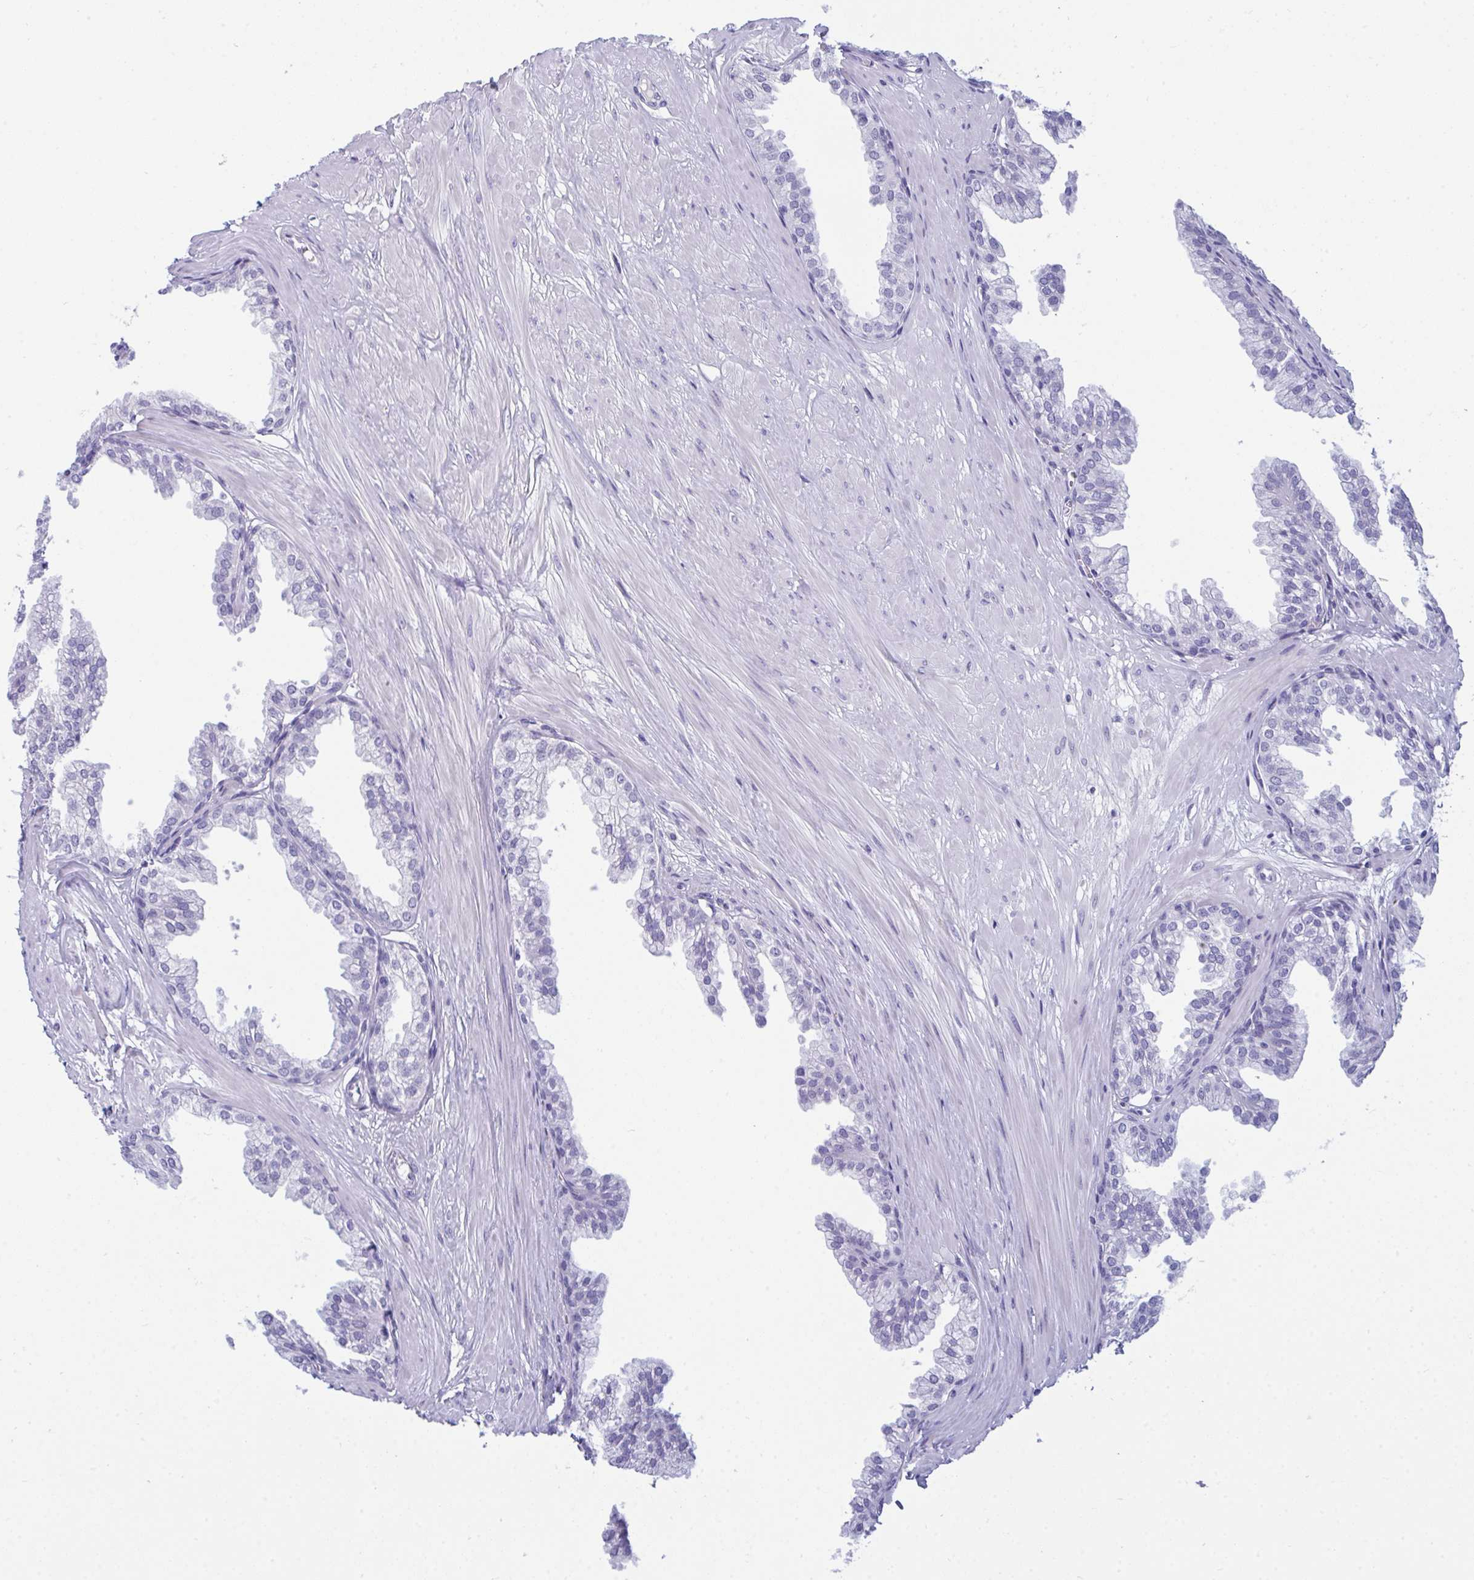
{"staining": {"intensity": "negative", "quantity": "none", "location": "none"}, "tissue": "prostate", "cell_type": "Glandular cells", "image_type": "normal", "snomed": [{"axis": "morphology", "description": "Normal tissue, NOS"}, {"axis": "topography", "description": "Prostate"}, {"axis": "topography", "description": "Peripheral nerve tissue"}], "caption": "IHC photomicrograph of unremarkable prostate: prostate stained with DAB (3,3'-diaminobenzidine) demonstrates no significant protein staining in glandular cells. The staining is performed using DAB brown chromogen with nuclei counter-stained in using hematoxylin.", "gene": "PRDM9", "patient": {"sex": "male", "age": 55}}